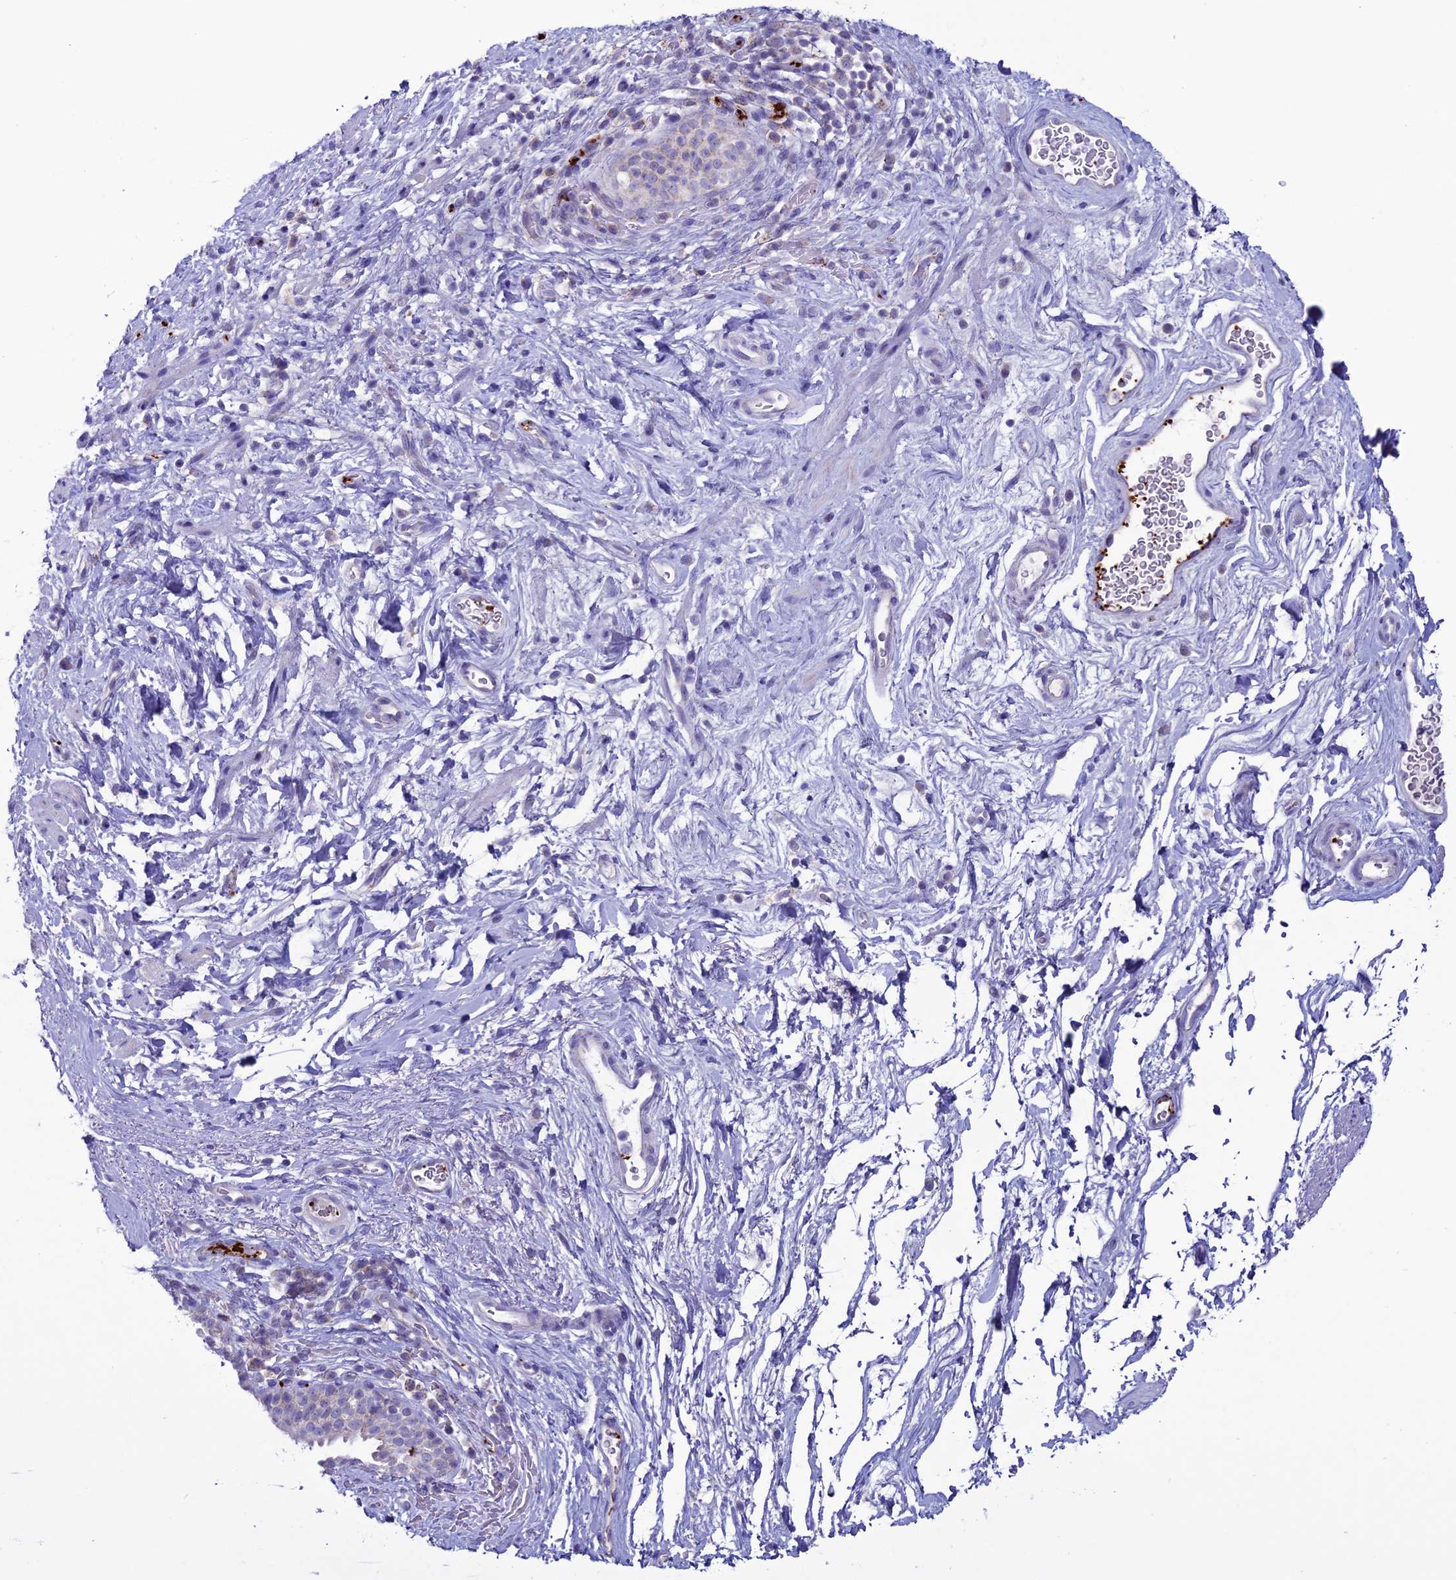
{"staining": {"intensity": "negative", "quantity": "none", "location": "none"}, "tissue": "smooth muscle", "cell_type": "Smooth muscle cells", "image_type": "normal", "snomed": [{"axis": "morphology", "description": "Normal tissue, NOS"}, {"axis": "topography", "description": "Smooth muscle"}, {"axis": "topography", "description": "Peripheral nerve tissue"}], "caption": "Immunohistochemistry (IHC) of unremarkable human smooth muscle exhibits no expression in smooth muscle cells. Nuclei are stained in blue.", "gene": "C21orf140", "patient": {"sex": "male", "age": 69}}